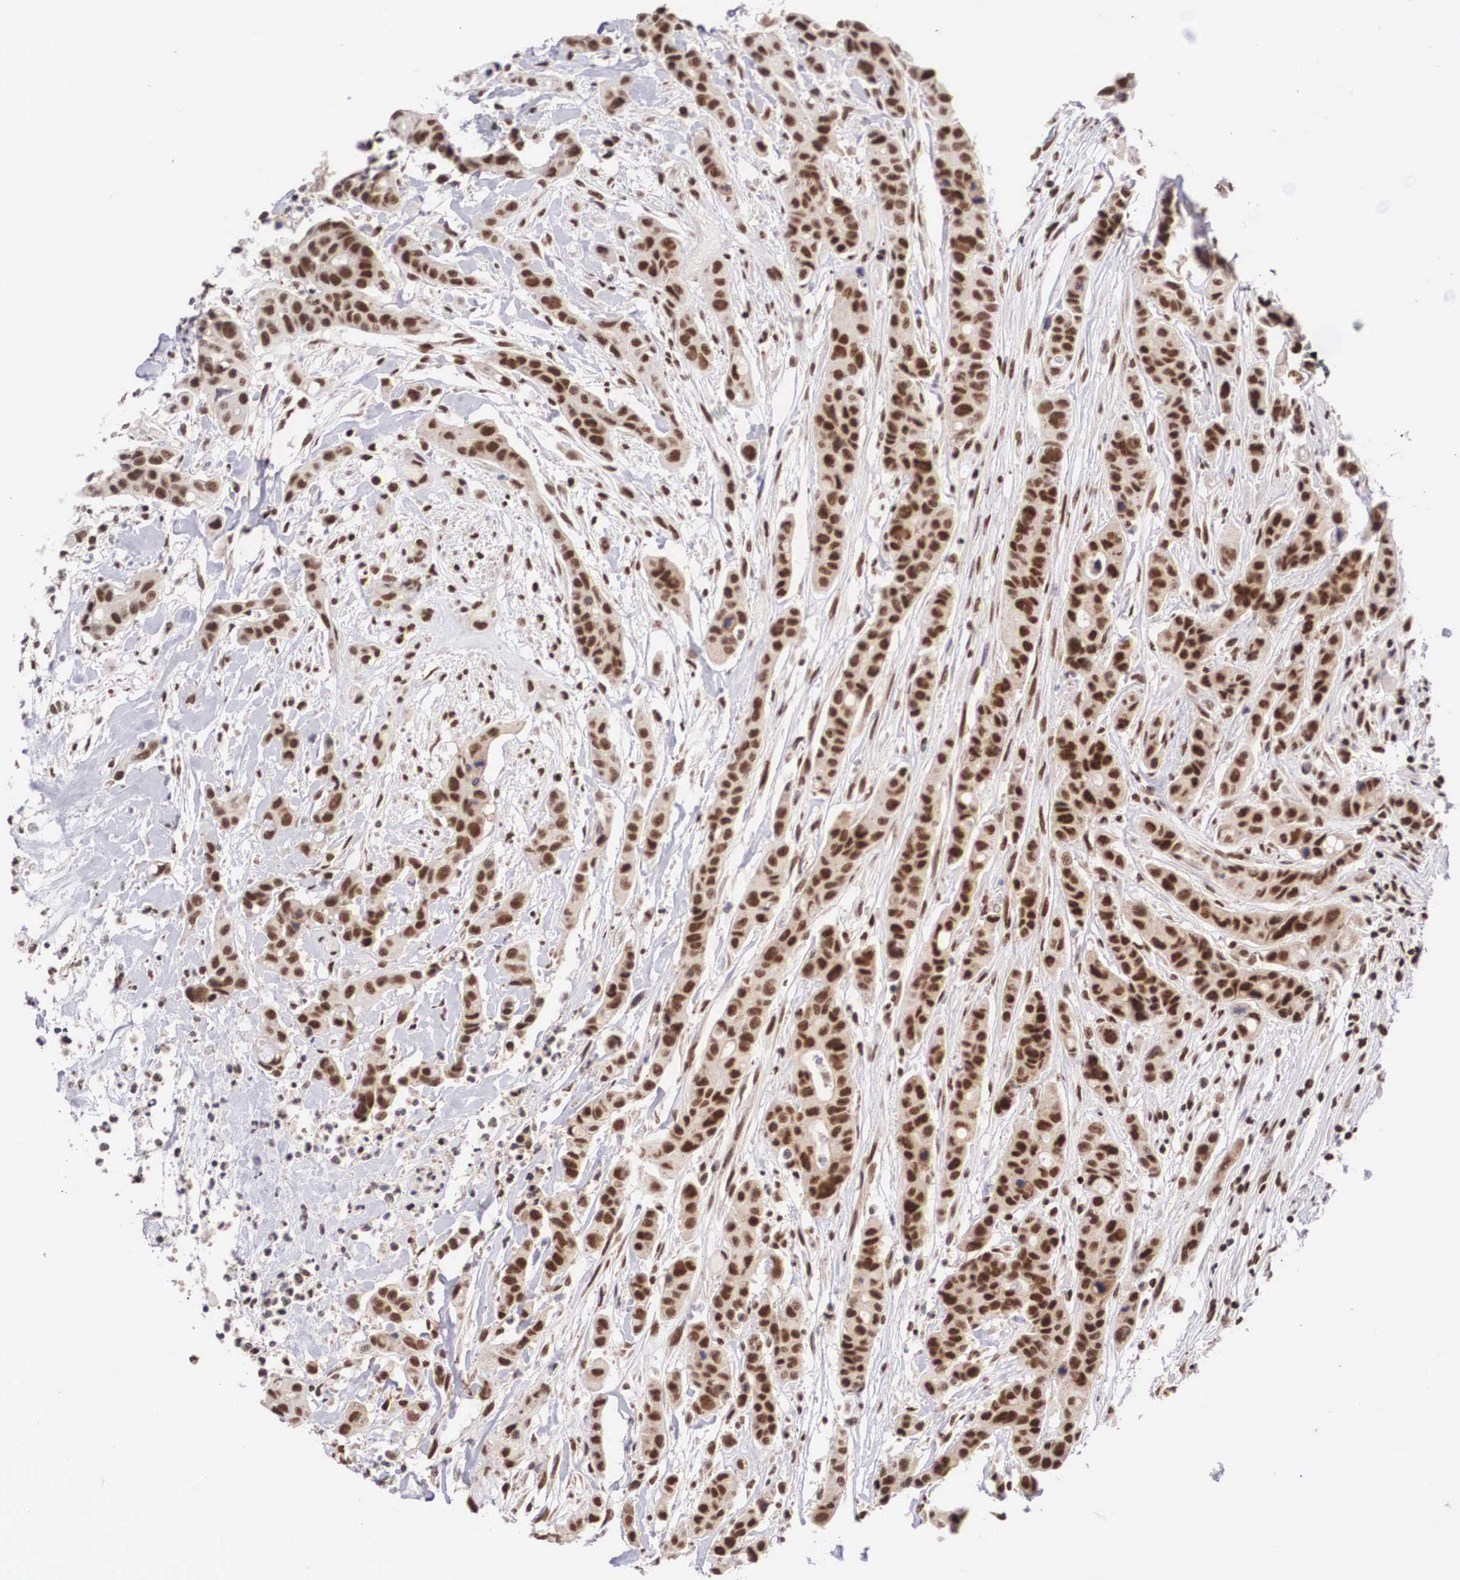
{"staining": {"intensity": "strong", "quantity": ">75%", "location": "nuclear"}, "tissue": "colorectal cancer", "cell_type": "Tumor cells", "image_type": "cancer", "snomed": [{"axis": "morphology", "description": "Adenocarcinoma, NOS"}, {"axis": "topography", "description": "Colon"}], "caption": "Immunohistochemical staining of human colorectal adenocarcinoma exhibits high levels of strong nuclear expression in approximately >75% of tumor cells. (Stains: DAB (3,3'-diaminobenzidine) in brown, nuclei in blue, Microscopy: brightfield microscopy at high magnification).", "gene": "HTATSF1", "patient": {"sex": "female", "age": 70}}